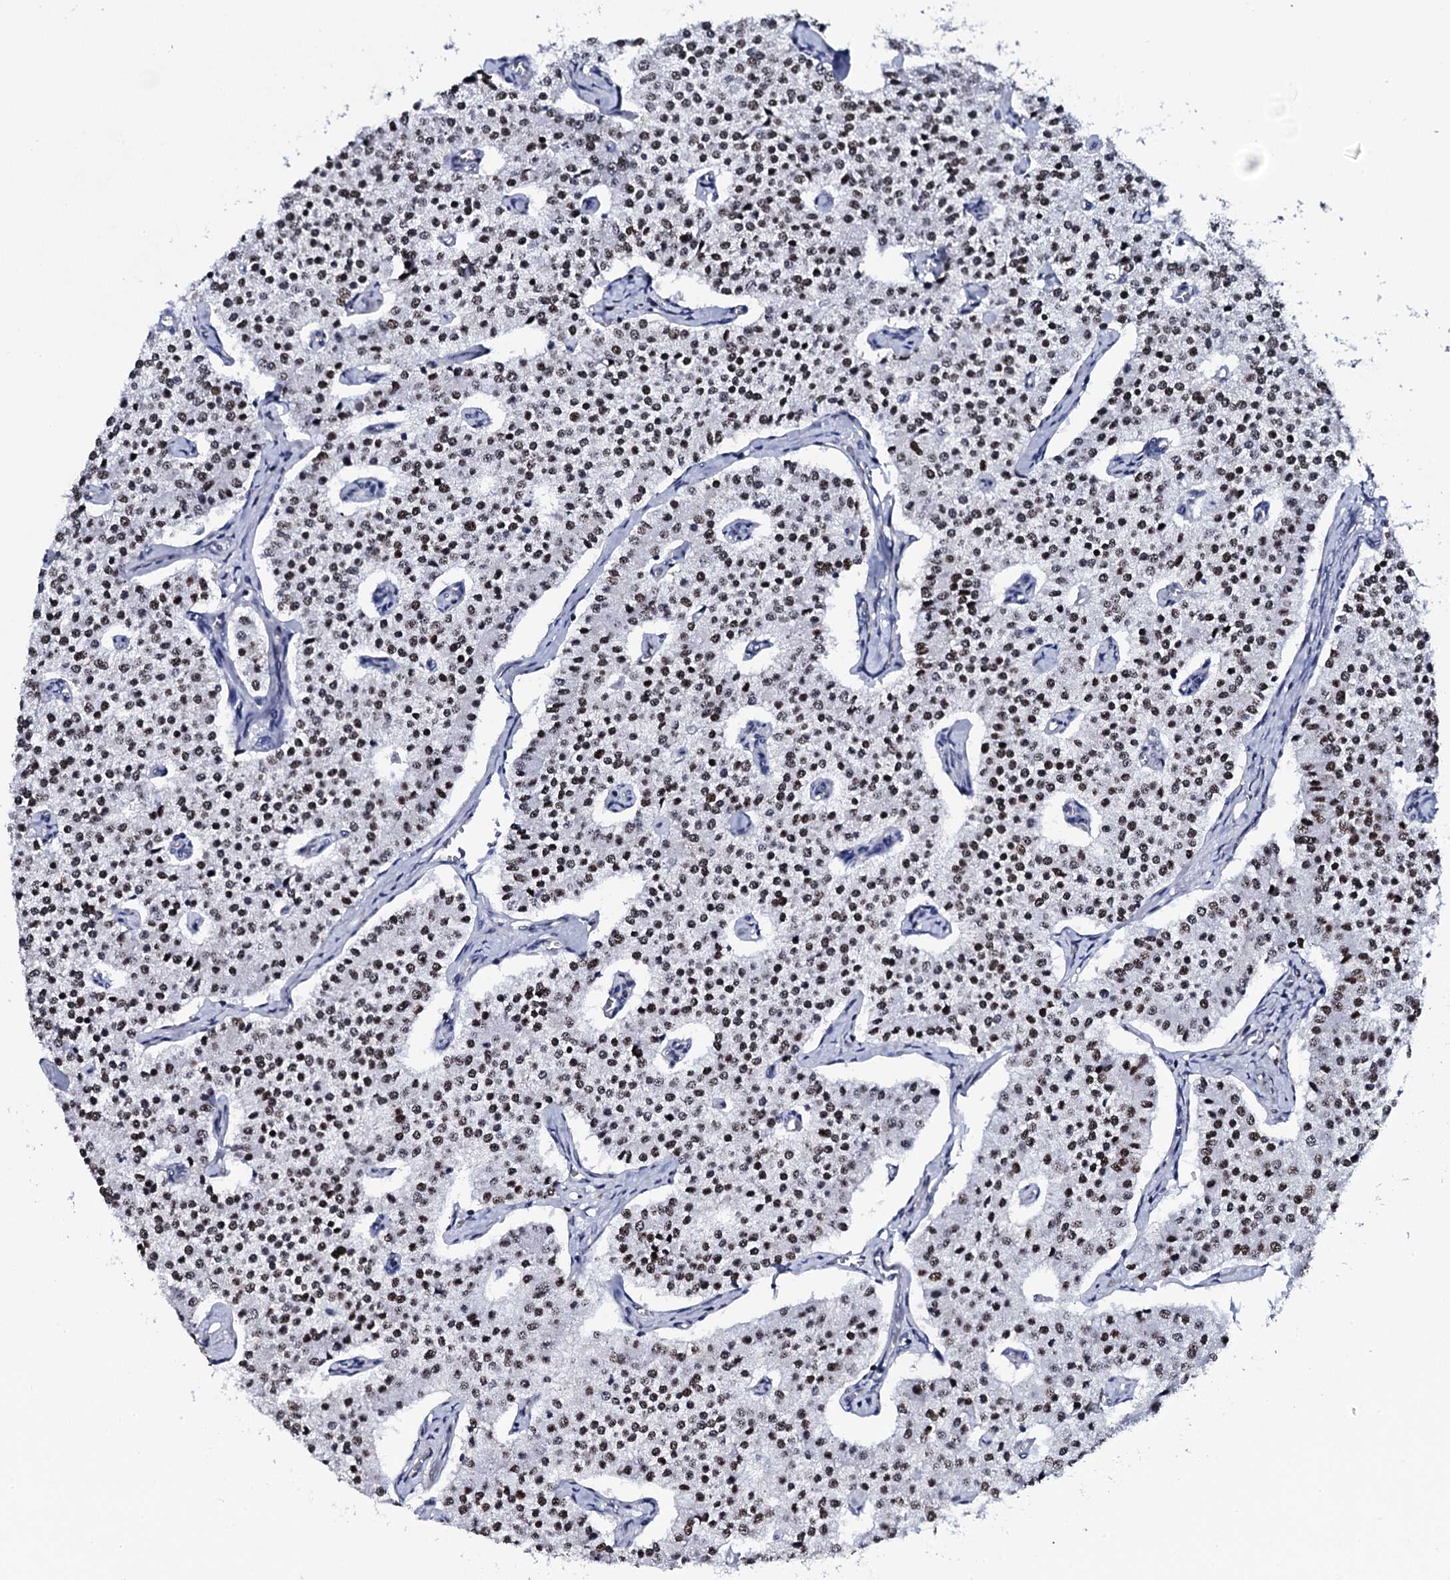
{"staining": {"intensity": "strong", "quantity": ">75%", "location": "nuclear"}, "tissue": "carcinoid", "cell_type": "Tumor cells", "image_type": "cancer", "snomed": [{"axis": "morphology", "description": "Carcinoid, malignant, NOS"}, {"axis": "topography", "description": "Colon"}], "caption": "Immunohistochemistry (IHC) of human malignant carcinoid exhibits high levels of strong nuclear expression in about >75% of tumor cells.", "gene": "NPM2", "patient": {"sex": "female", "age": 52}}